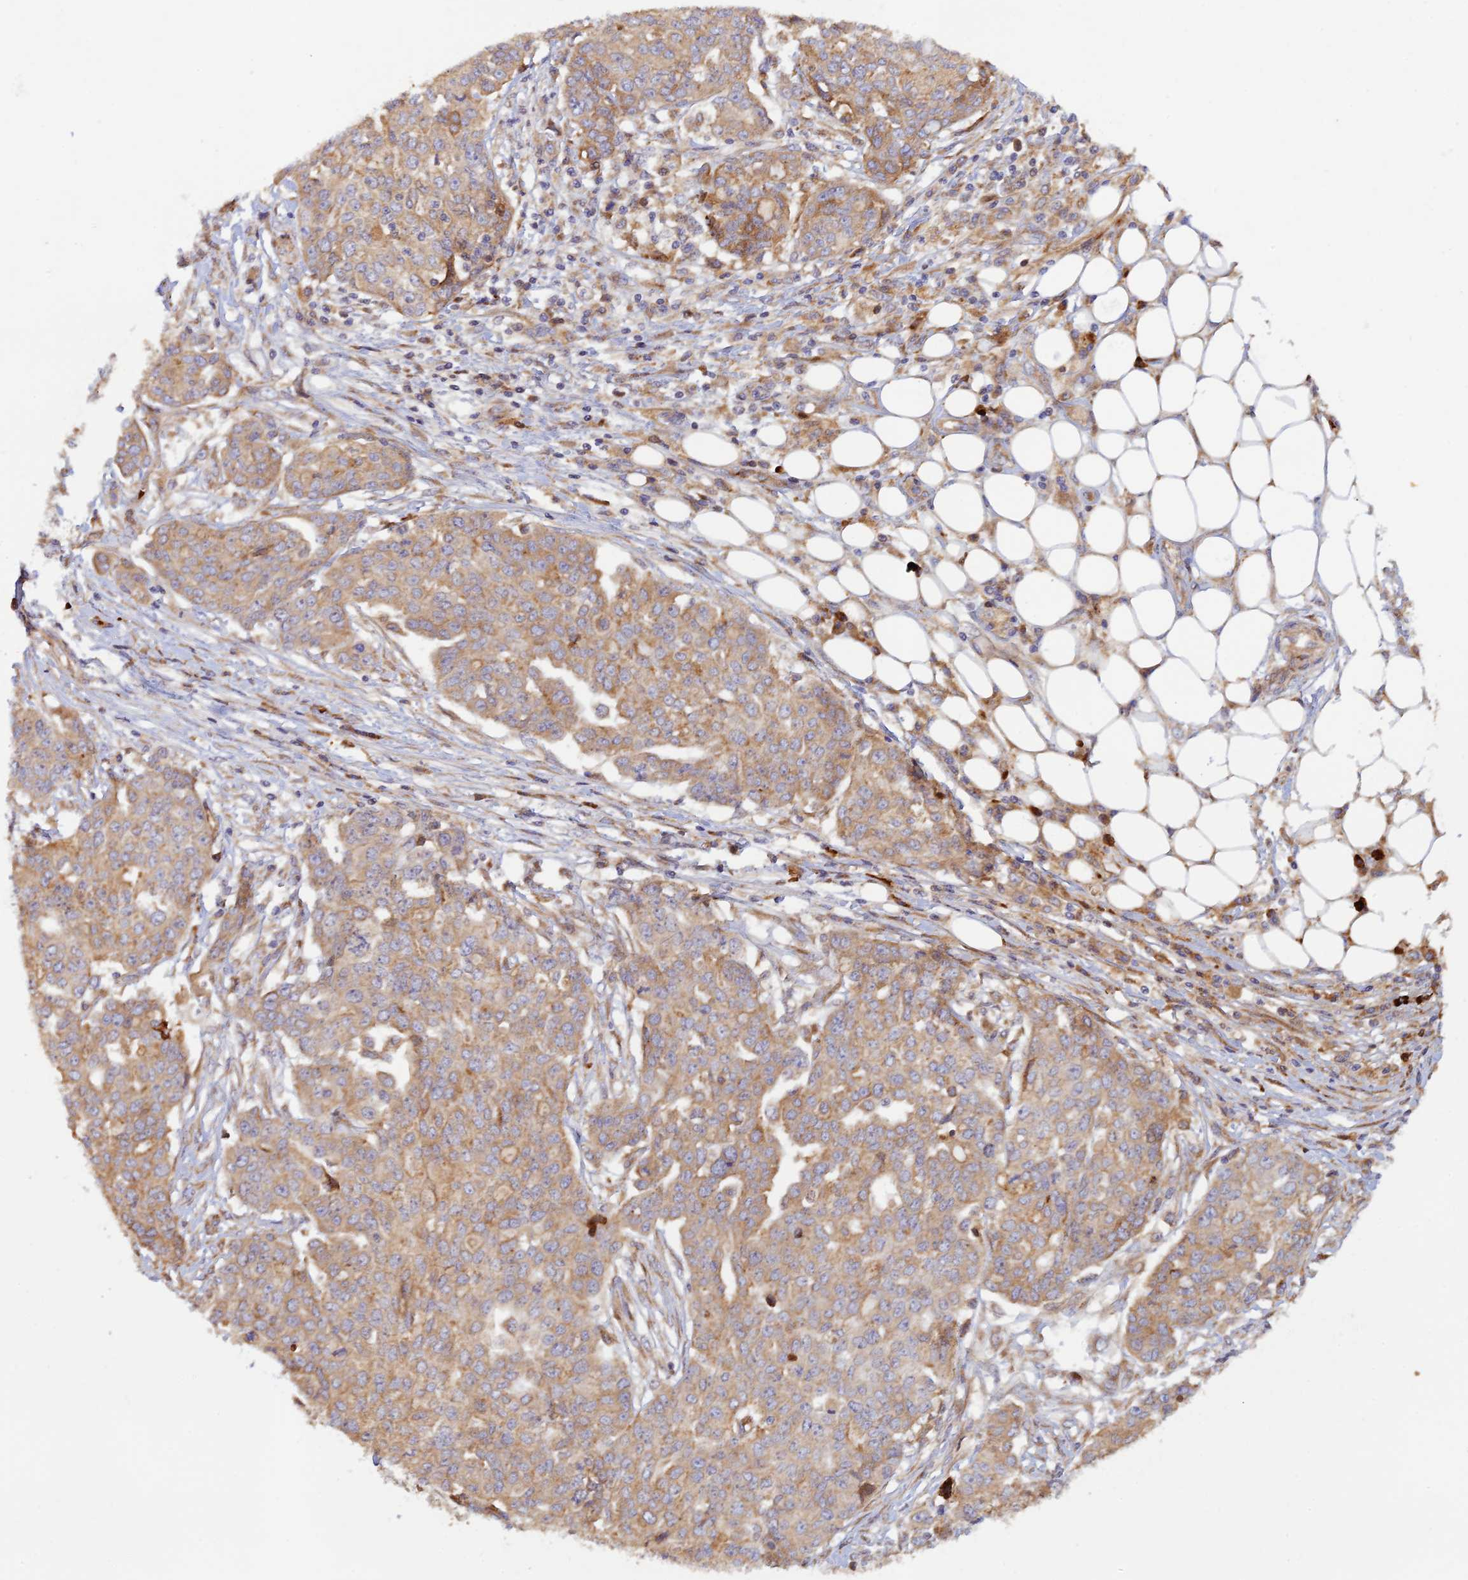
{"staining": {"intensity": "moderate", "quantity": "25%-75%", "location": "cytoplasmic/membranous"}, "tissue": "ovarian cancer", "cell_type": "Tumor cells", "image_type": "cancer", "snomed": [{"axis": "morphology", "description": "Cystadenocarcinoma, serous, NOS"}, {"axis": "topography", "description": "Soft tissue"}, {"axis": "topography", "description": "Ovary"}], "caption": "Protein analysis of ovarian cancer (serous cystadenocarcinoma) tissue demonstrates moderate cytoplasmic/membranous staining in about 25%-75% of tumor cells.", "gene": "GMCL1", "patient": {"sex": "female", "age": 57}}